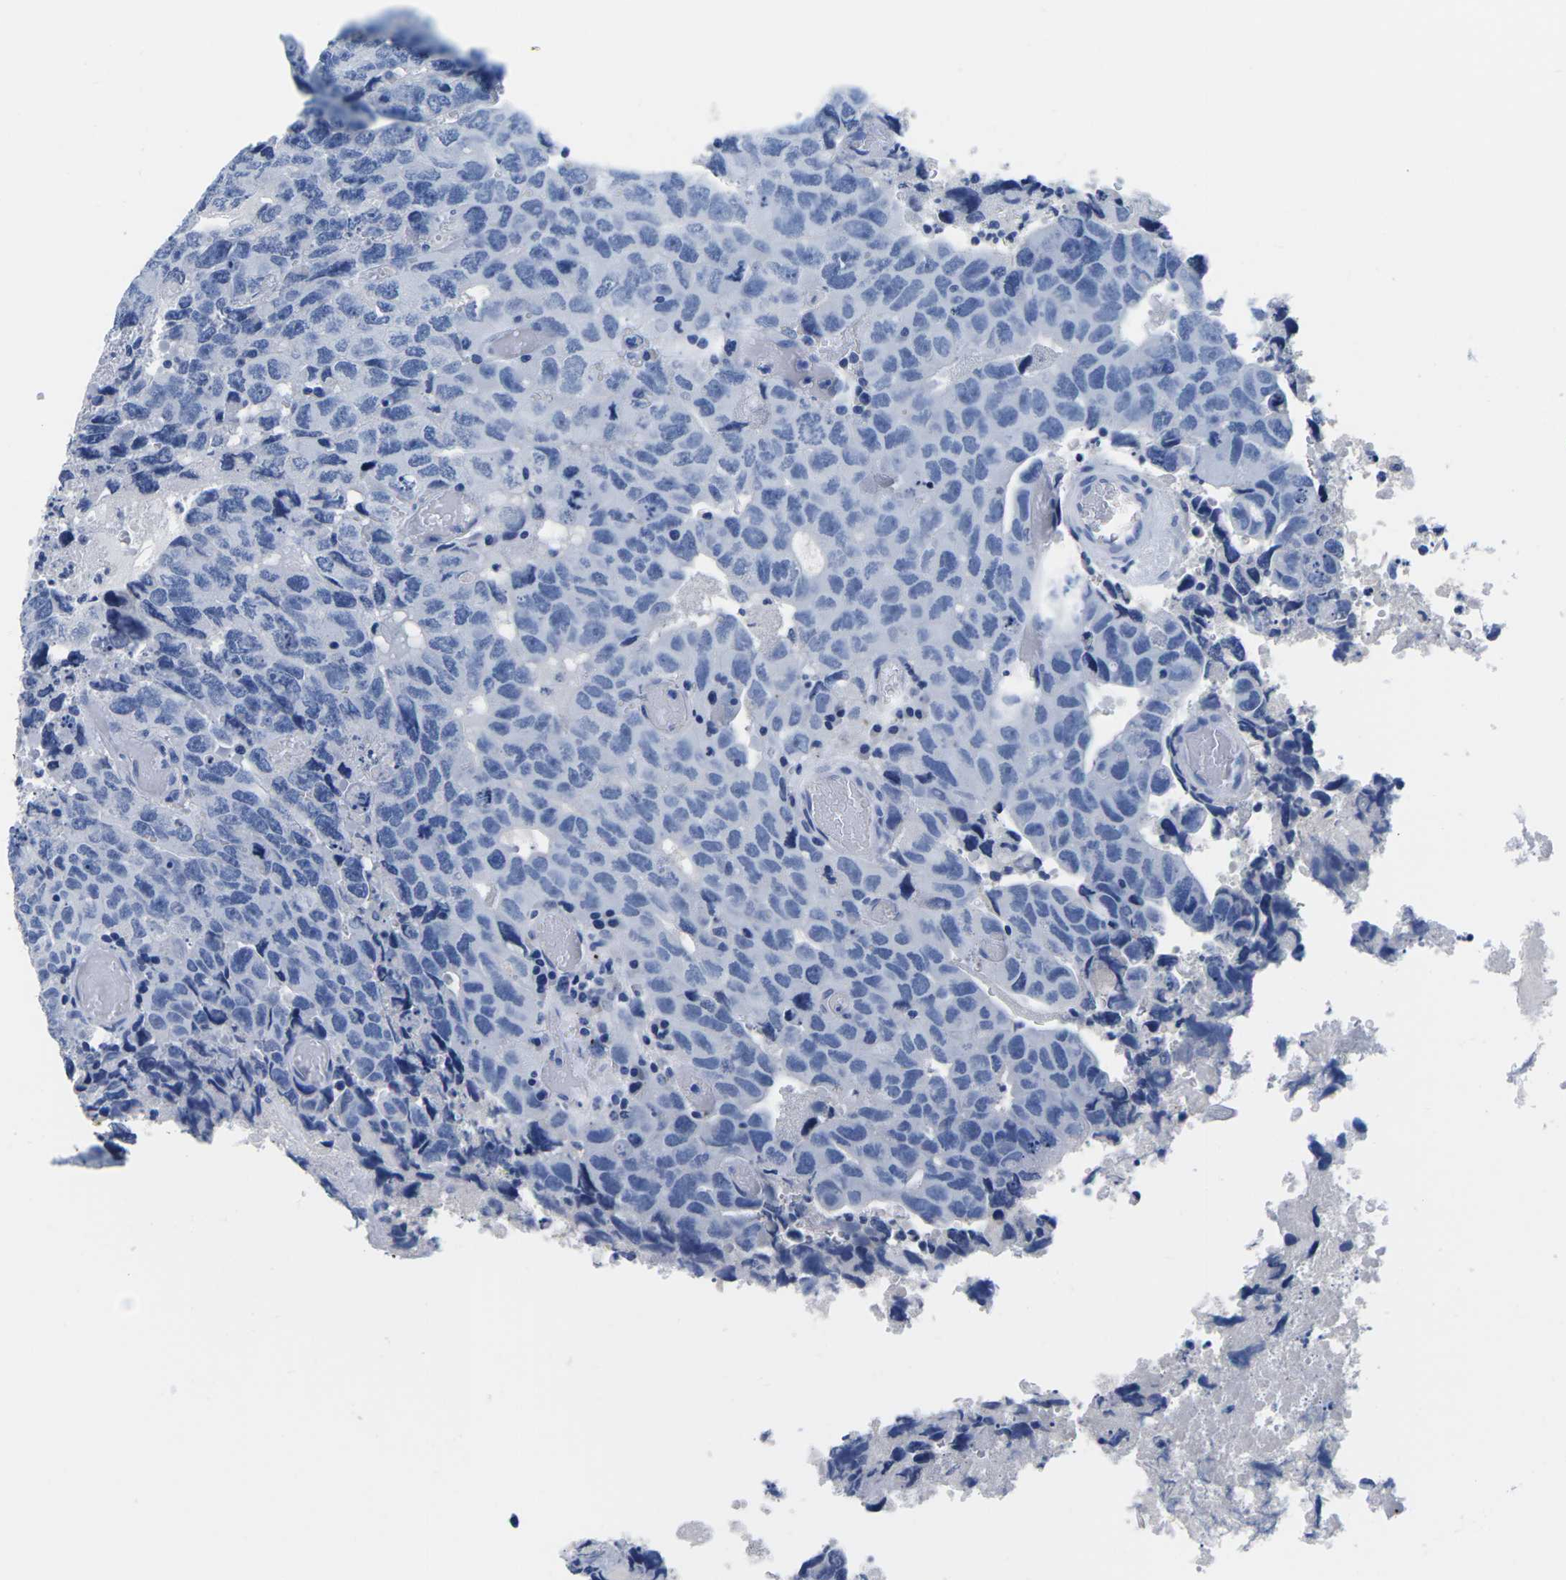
{"staining": {"intensity": "negative", "quantity": "none", "location": "none"}, "tissue": "testis cancer", "cell_type": "Tumor cells", "image_type": "cancer", "snomed": [{"axis": "morphology", "description": "Necrosis, NOS"}, {"axis": "morphology", "description": "Carcinoma, Embryonal, NOS"}, {"axis": "topography", "description": "Testis"}], "caption": "DAB (3,3'-diaminobenzidine) immunohistochemical staining of testis embryonal carcinoma exhibits no significant expression in tumor cells.", "gene": "CYP1A2", "patient": {"sex": "male", "age": 19}}